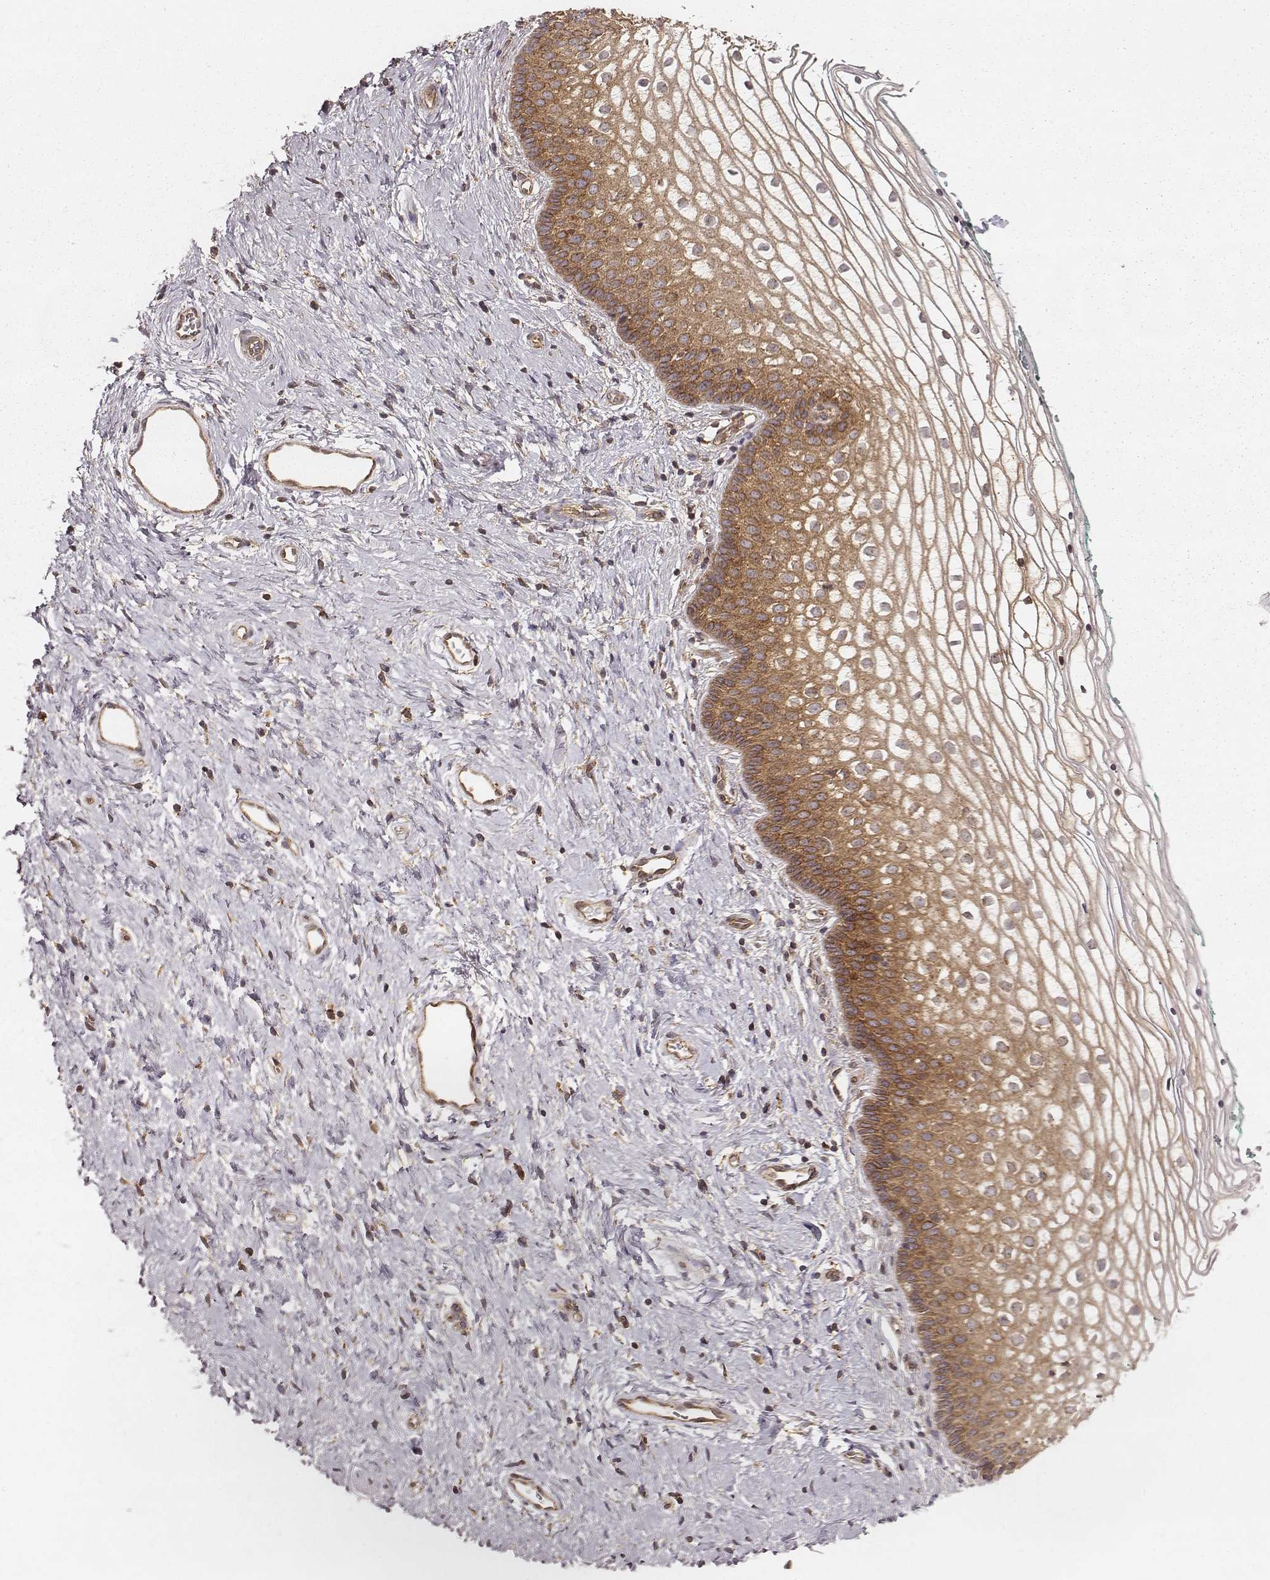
{"staining": {"intensity": "moderate", "quantity": ">75%", "location": "cytoplasmic/membranous"}, "tissue": "vagina", "cell_type": "Squamous epithelial cells", "image_type": "normal", "snomed": [{"axis": "morphology", "description": "Normal tissue, NOS"}, {"axis": "topography", "description": "Vagina"}], "caption": "A photomicrograph of vagina stained for a protein demonstrates moderate cytoplasmic/membranous brown staining in squamous epithelial cells.", "gene": "VPS26A", "patient": {"sex": "female", "age": 36}}